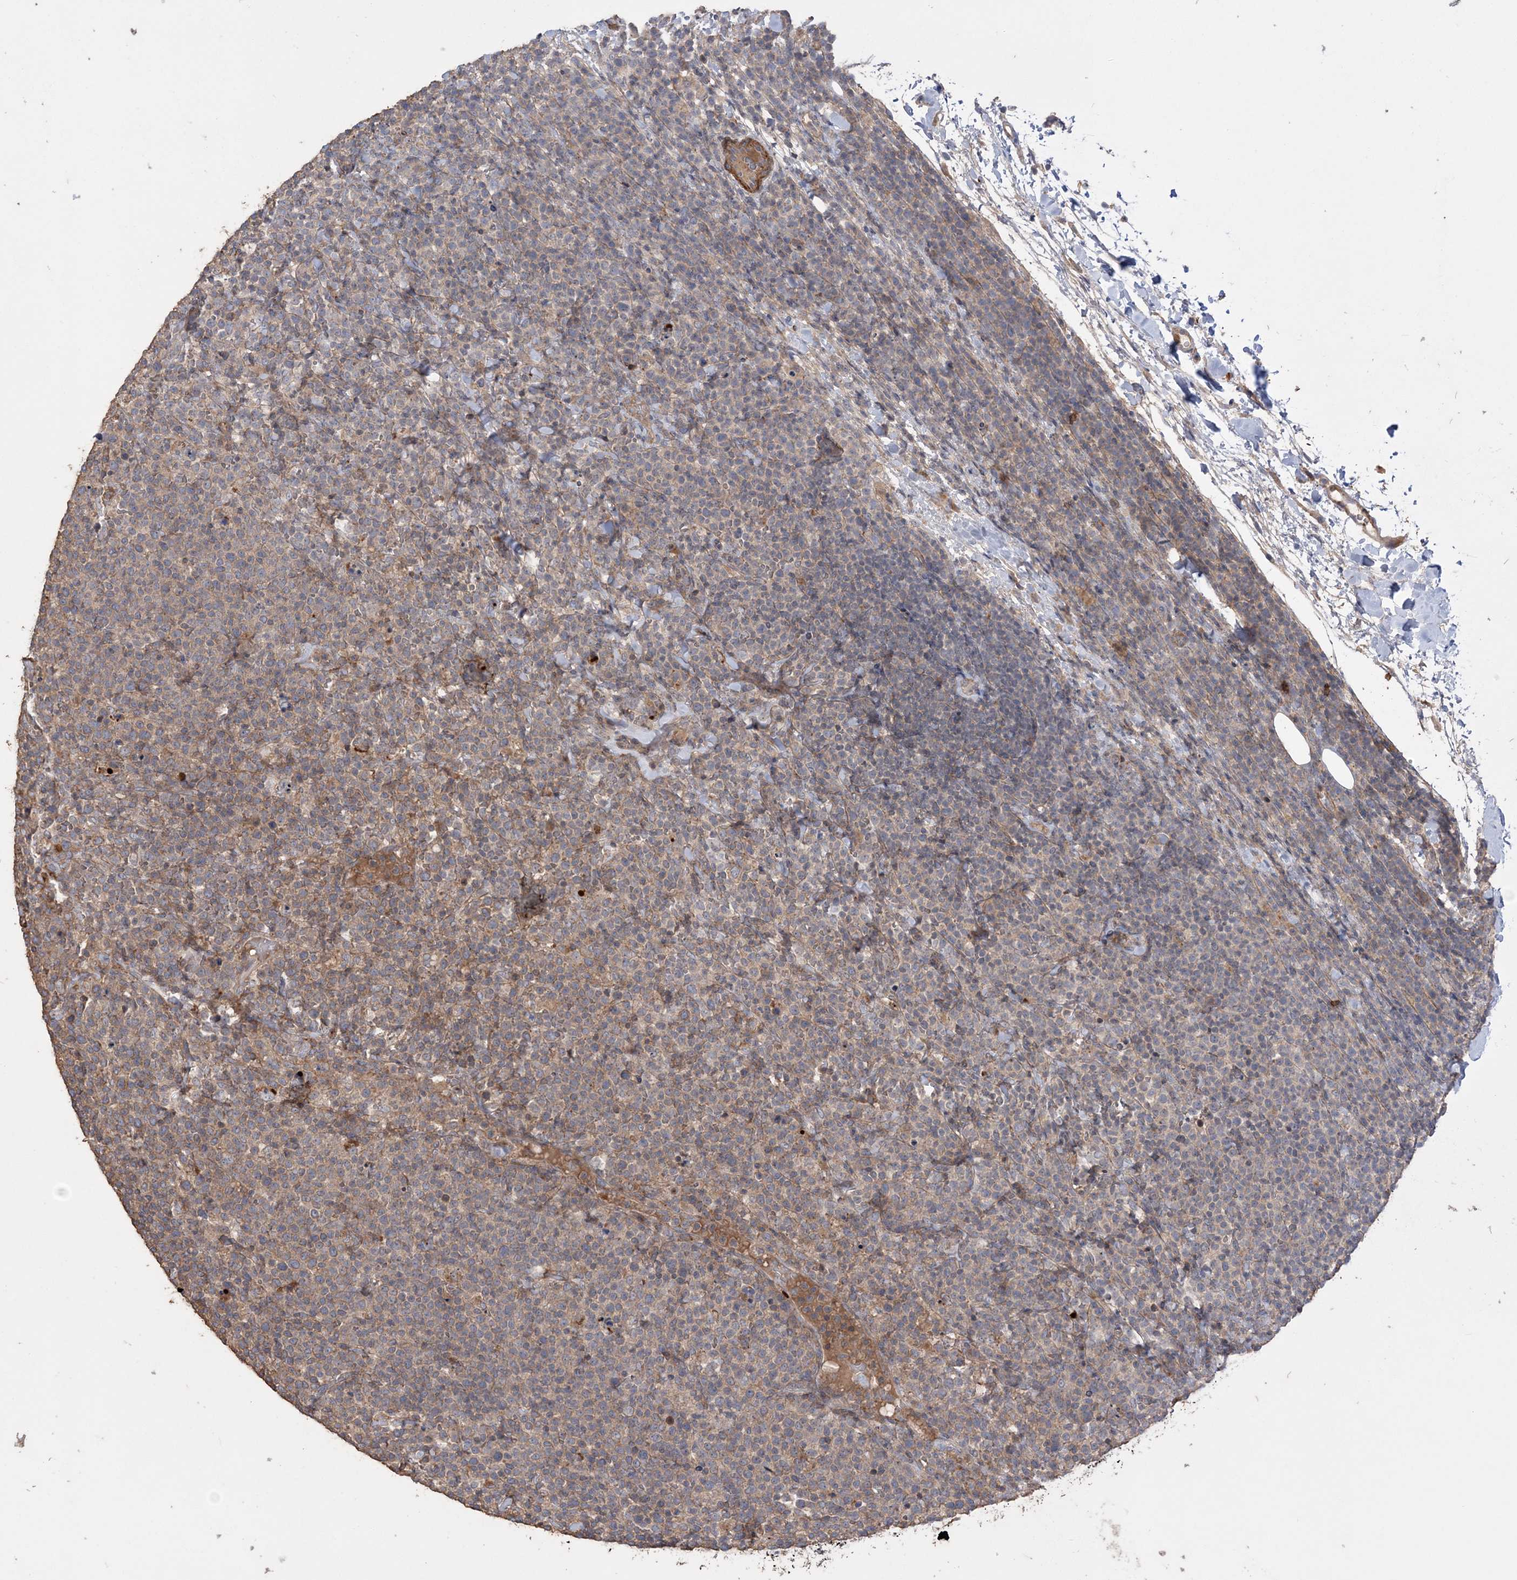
{"staining": {"intensity": "weak", "quantity": "<25%", "location": "cytoplasmic/membranous"}, "tissue": "lymphoma", "cell_type": "Tumor cells", "image_type": "cancer", "snomed": [{"axis": "morphology", "description": "Malignant lymphoma, non-Hodgkin's type, High grade"}, {"axis": "topography", "description": "Lymph node"}], "caption": "The histopathology image demonstrates no significant staining in tumor cells of lymphoma.", "gene": "SLFN14", "patient": {"sex": "male", "age": 61}}